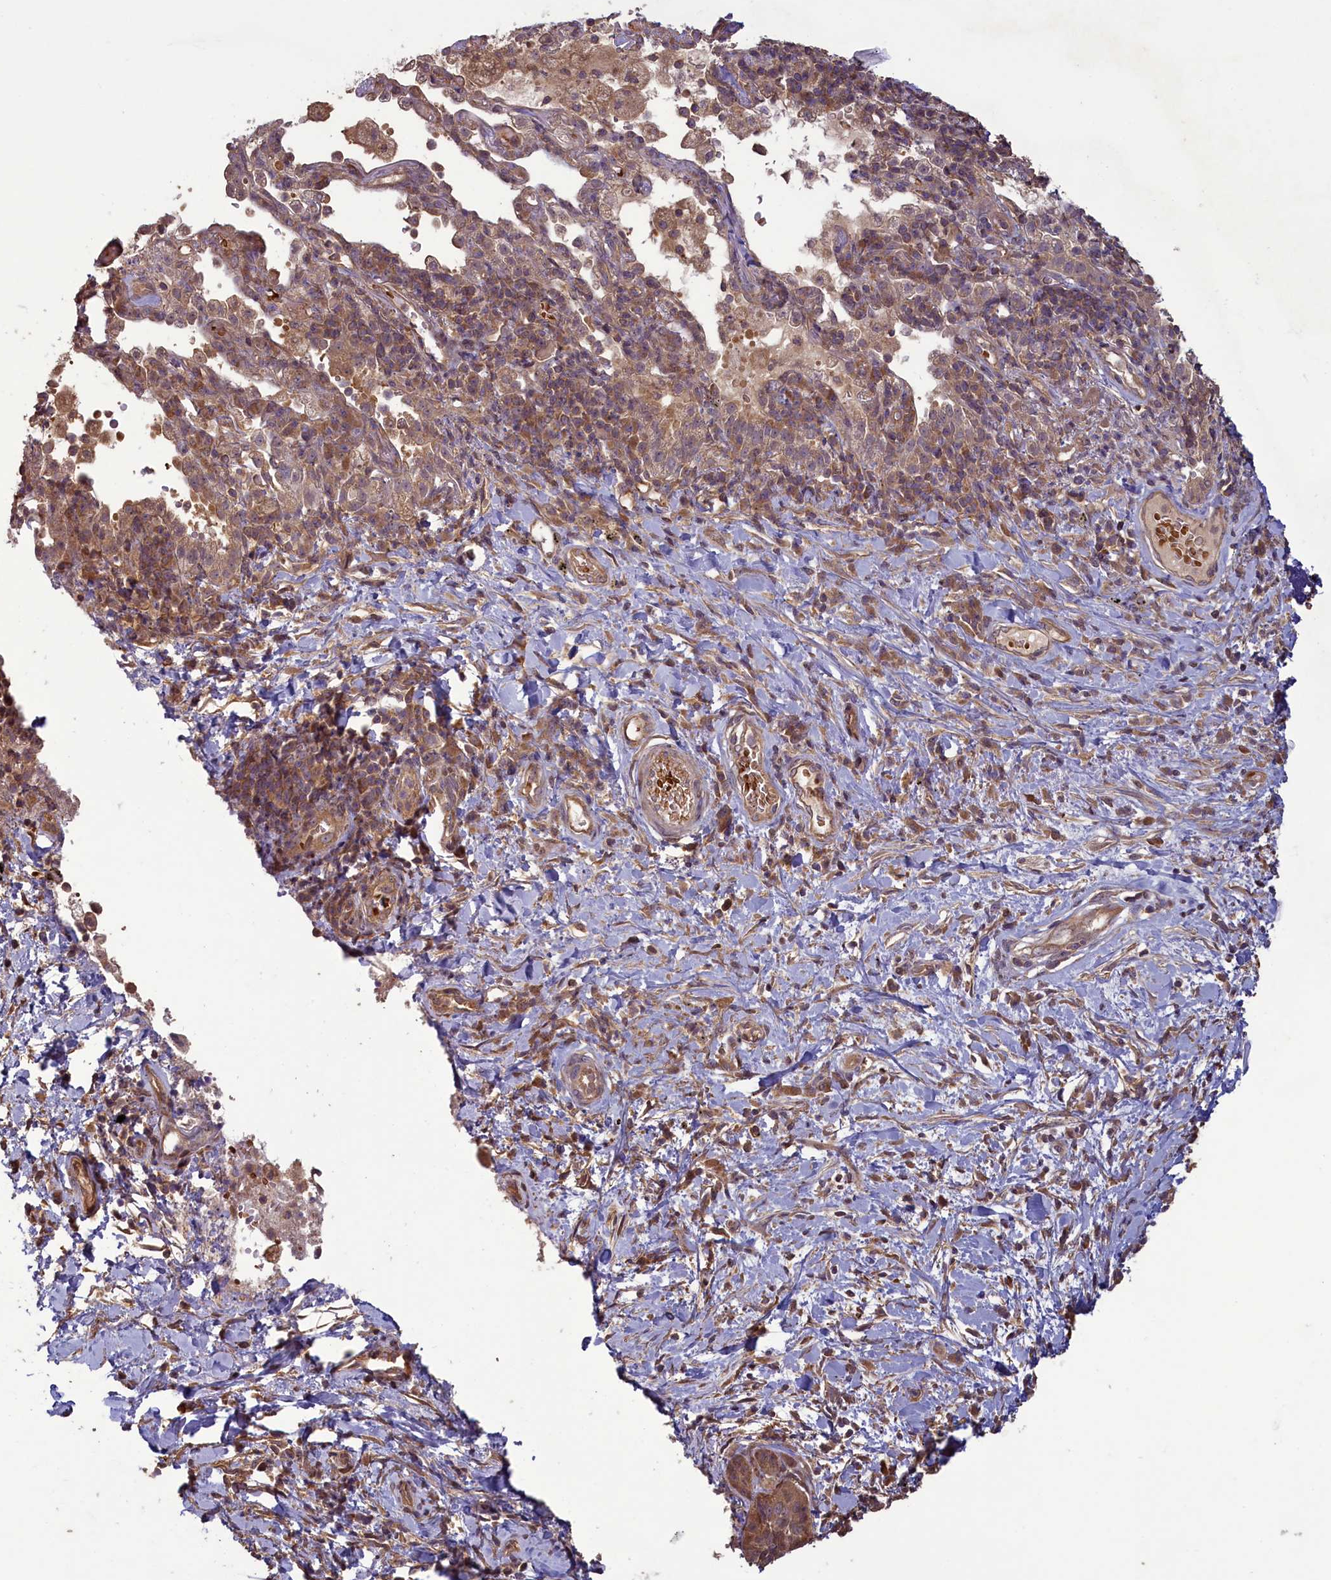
{"staining": {"intensity": "moderate", "quantity": ">75%", "location": "cytoplasmic/membranous"}, "tissue": "adipose tissue", "cell_type": "Adipocytes", "image_type": "normal", "snomed": [{"axis": "morphology", "description": "Normal tissue, NOS"}, {"axis": "morphology", "description": "Squamous cell carcinoma, NOS"}, {"axis": "topography", "description": "Bronchus"}, {"axis": "topography", "description": "Lung"}], "caption": "Immunohistochemical staining of unremarkable adipose tissue exhibits moderate cytoplasmic/membranous protein expression in about >75% of adipocytes.", "gene": "CIAO2B", "patient": {"sex": "male", "age": 64}}